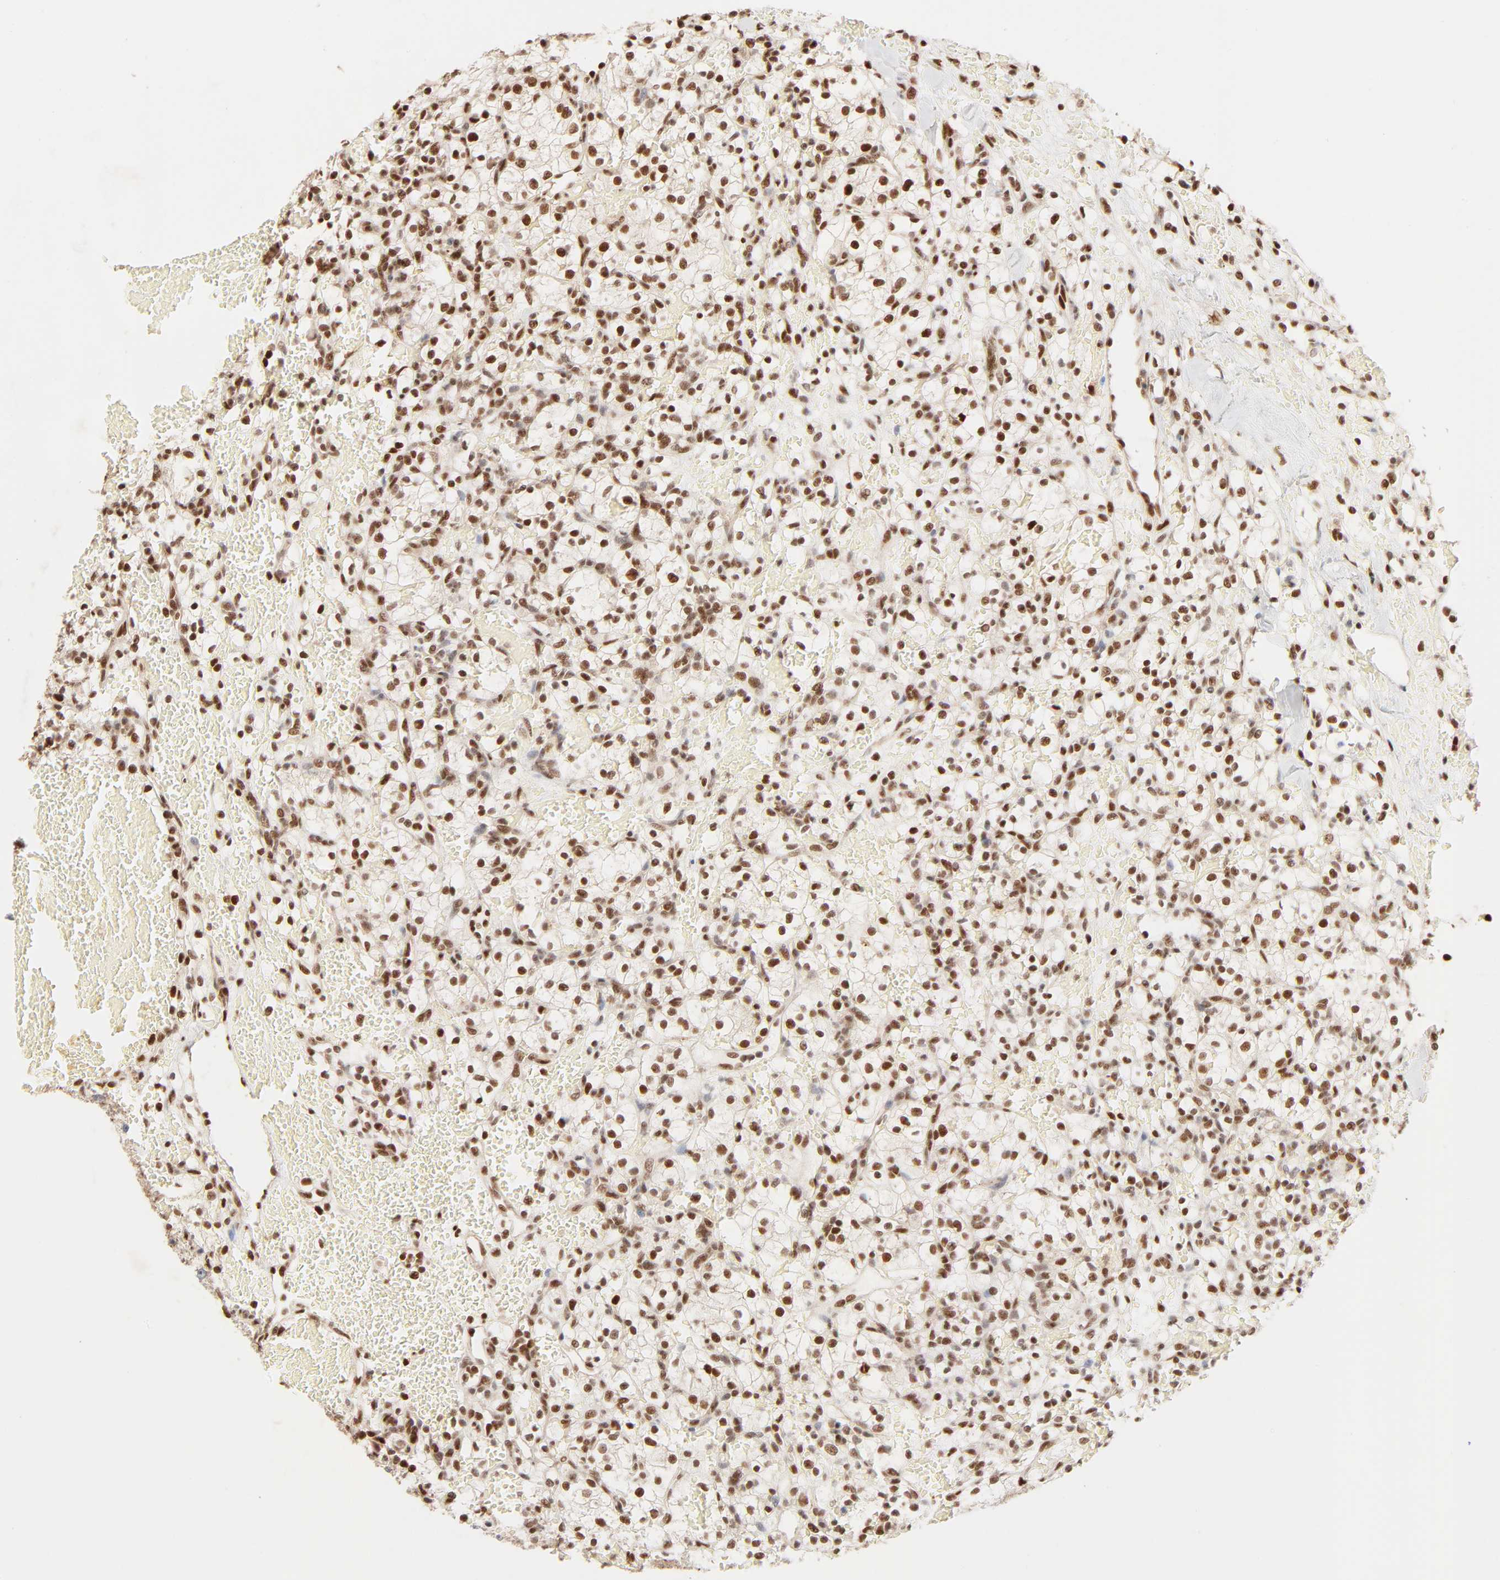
{"staining": {"intensity": "strong", "quantity": ">75%", "location": "nuclear"}, "tissue": "renal cancer", "cell_type": "Tumor cells", "image_type": "cancer", "snomed": [{"axis": "morphology", "description": "Adenocarcinoma, NOS"}, {"axis": "topography", "description": "Kidney"}], "caption": "A brown stain labels strong nuclear staining of a protein in human renal cancer tumor cells. Nuclei are stained in blue.", "gene": "FAM50A", "patient": {"sex": "female", "age": 60}}